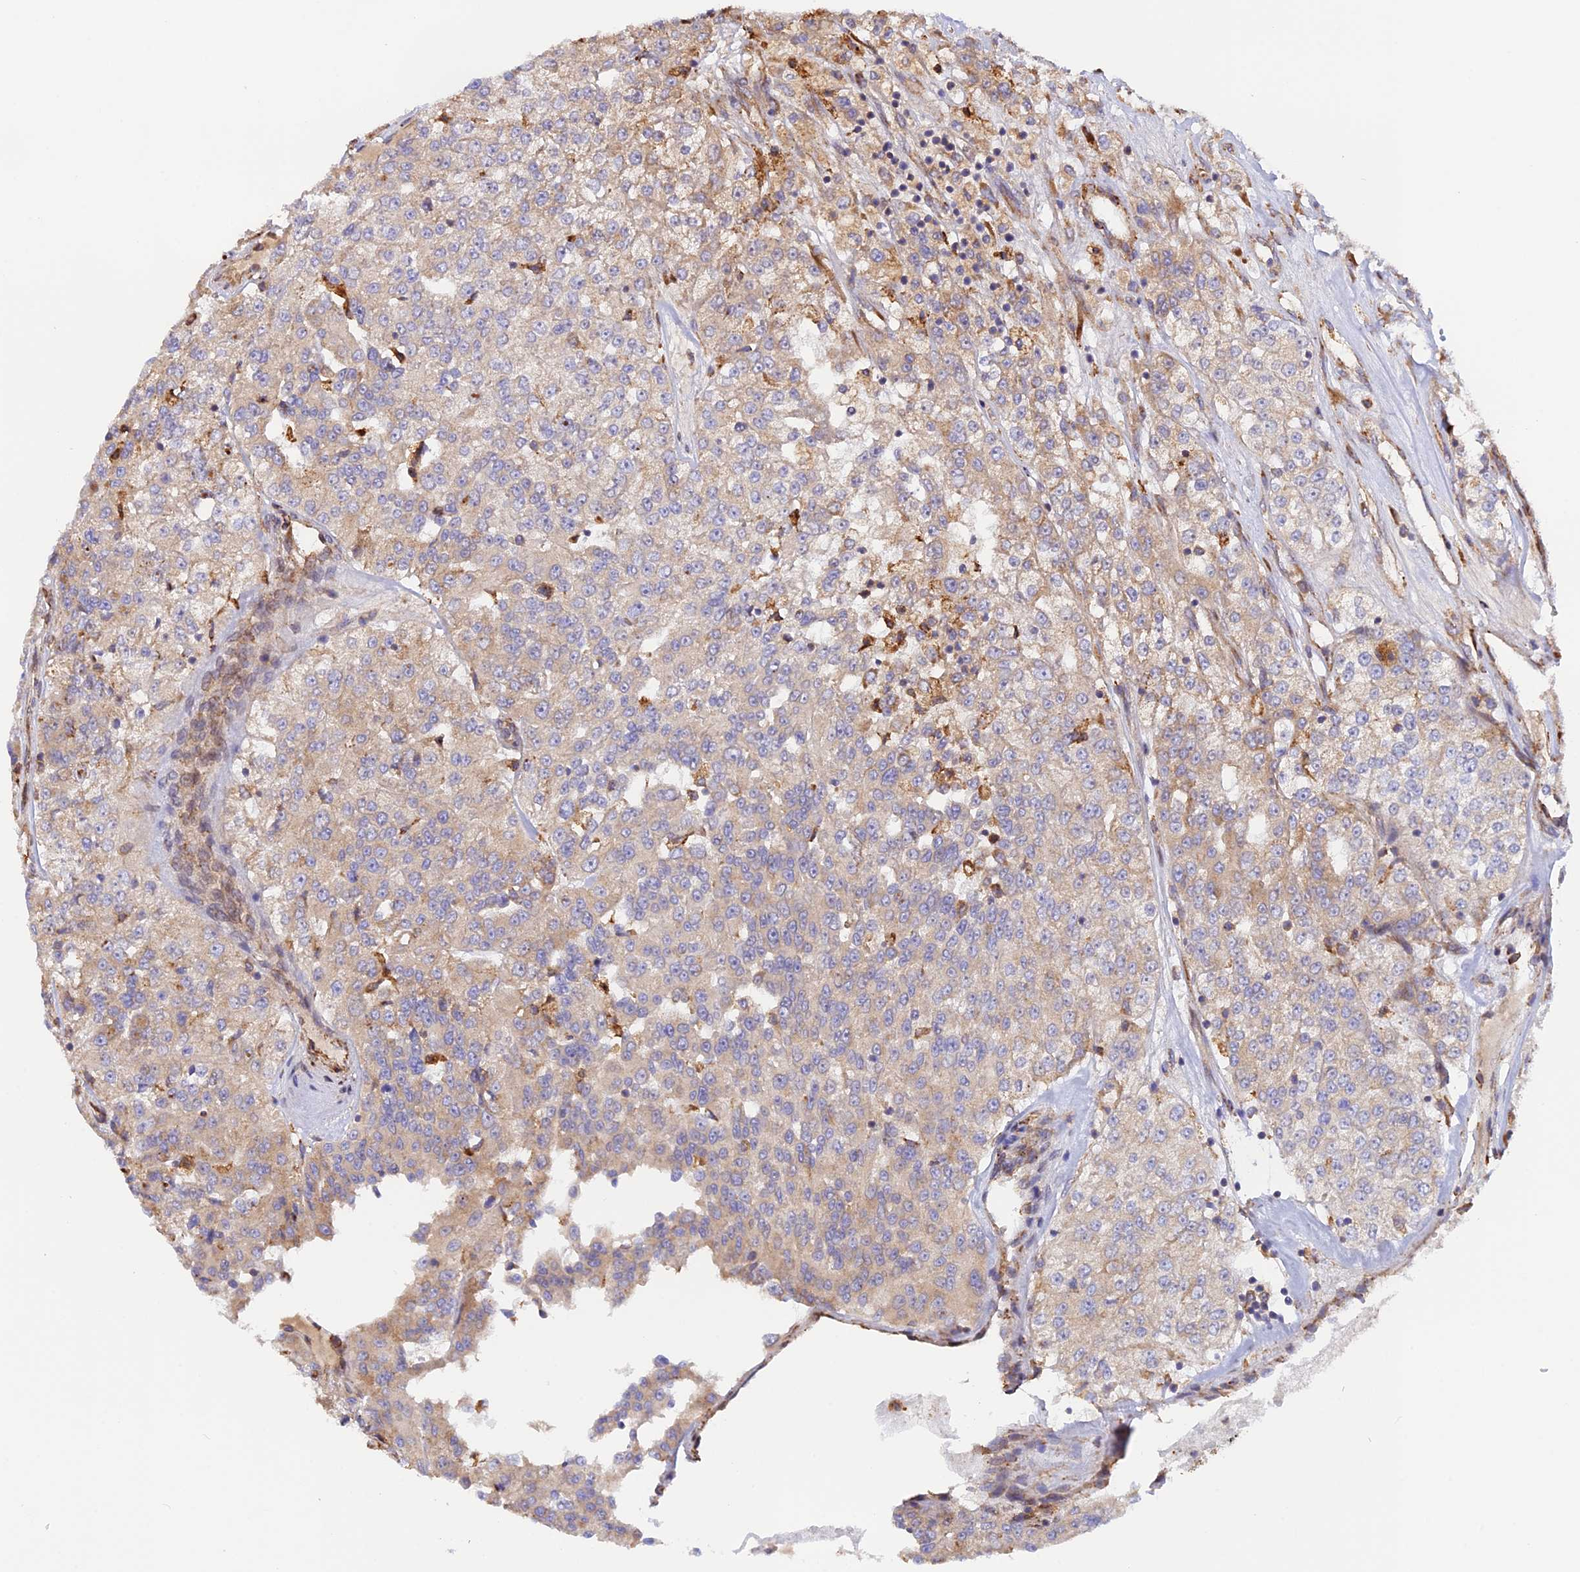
{"staining": {"intensity": "weak", "quantity": "25%-75%", "location": "cytoplasmic/membranous"}, "tissue": "renal cancer", "cell_type": "Tumor cells", "image_type": "cancer", "snomed": [{"axis": "morphology", "description": "Adenocarcinoma, NOS"}, {"axis": "topography", "description": "Kidney"}], "caption": "Renal cancer was stained to show a protein in brown. There is low levels of weak cytoplasmic/membranous expression in about 25%-75% of tumor cells.", "gene": "RPL5", "patient": {"sex": "female", "age": 63}}